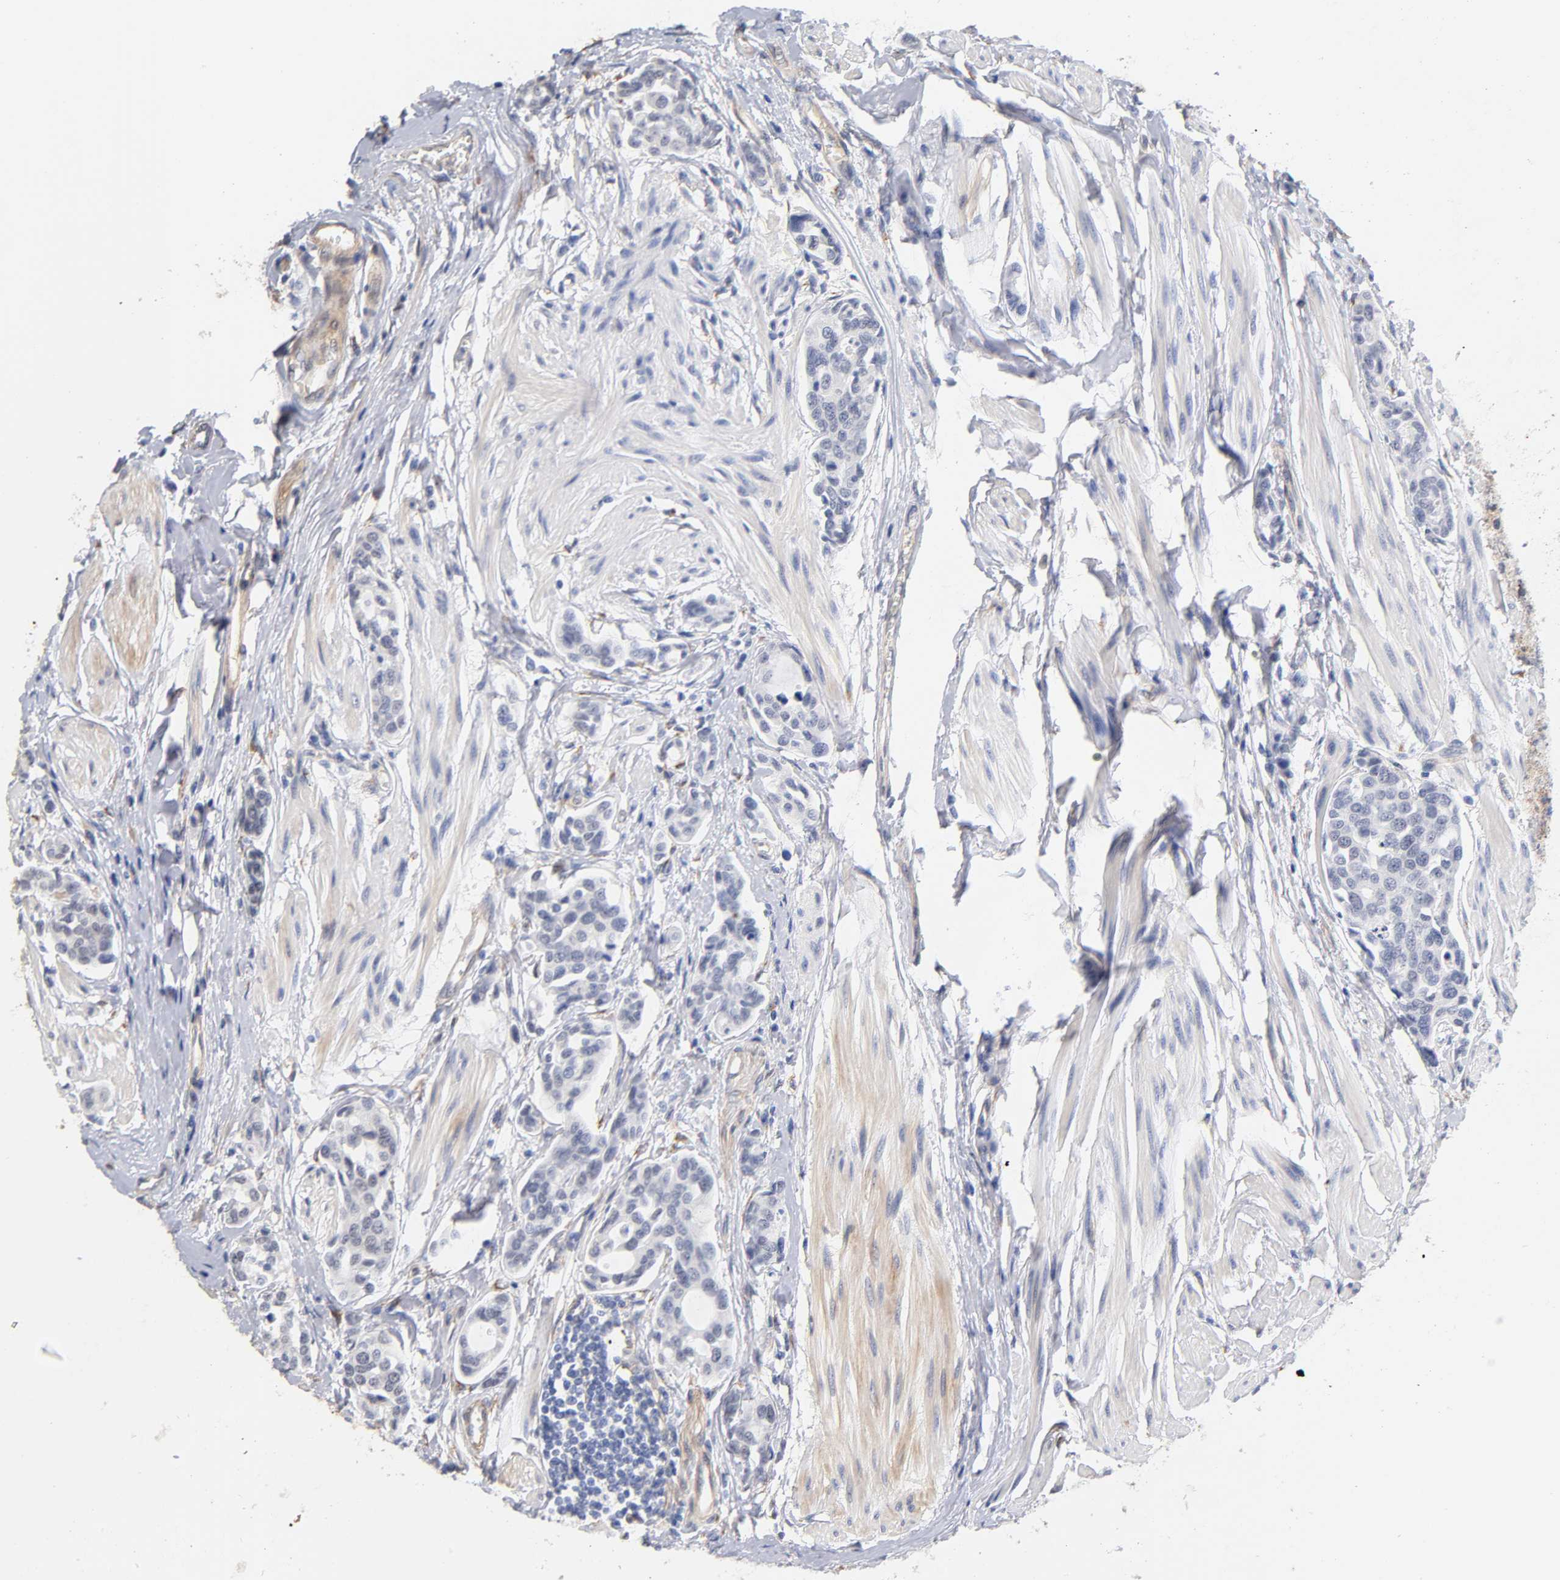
{"staining": {"intensity": "negative", "quantity": "none", "location": "none"}, "tissue": "urothelial cancer", "cell_type": "Tumor cells", "image_type": "cancer", "snomed": [{"axis": "morphology", "description": "Urothelial carcinoma, High grade"}, {"axis": "topography", "description": "Urinary bladder"}], "caption": "A photomicrograph of high-grade urothelial carcinoma stained for a protein displays no brown staining in tumor cells.", "gene": "LAMB1", "patient": {"sex": "male", "age": 78}}